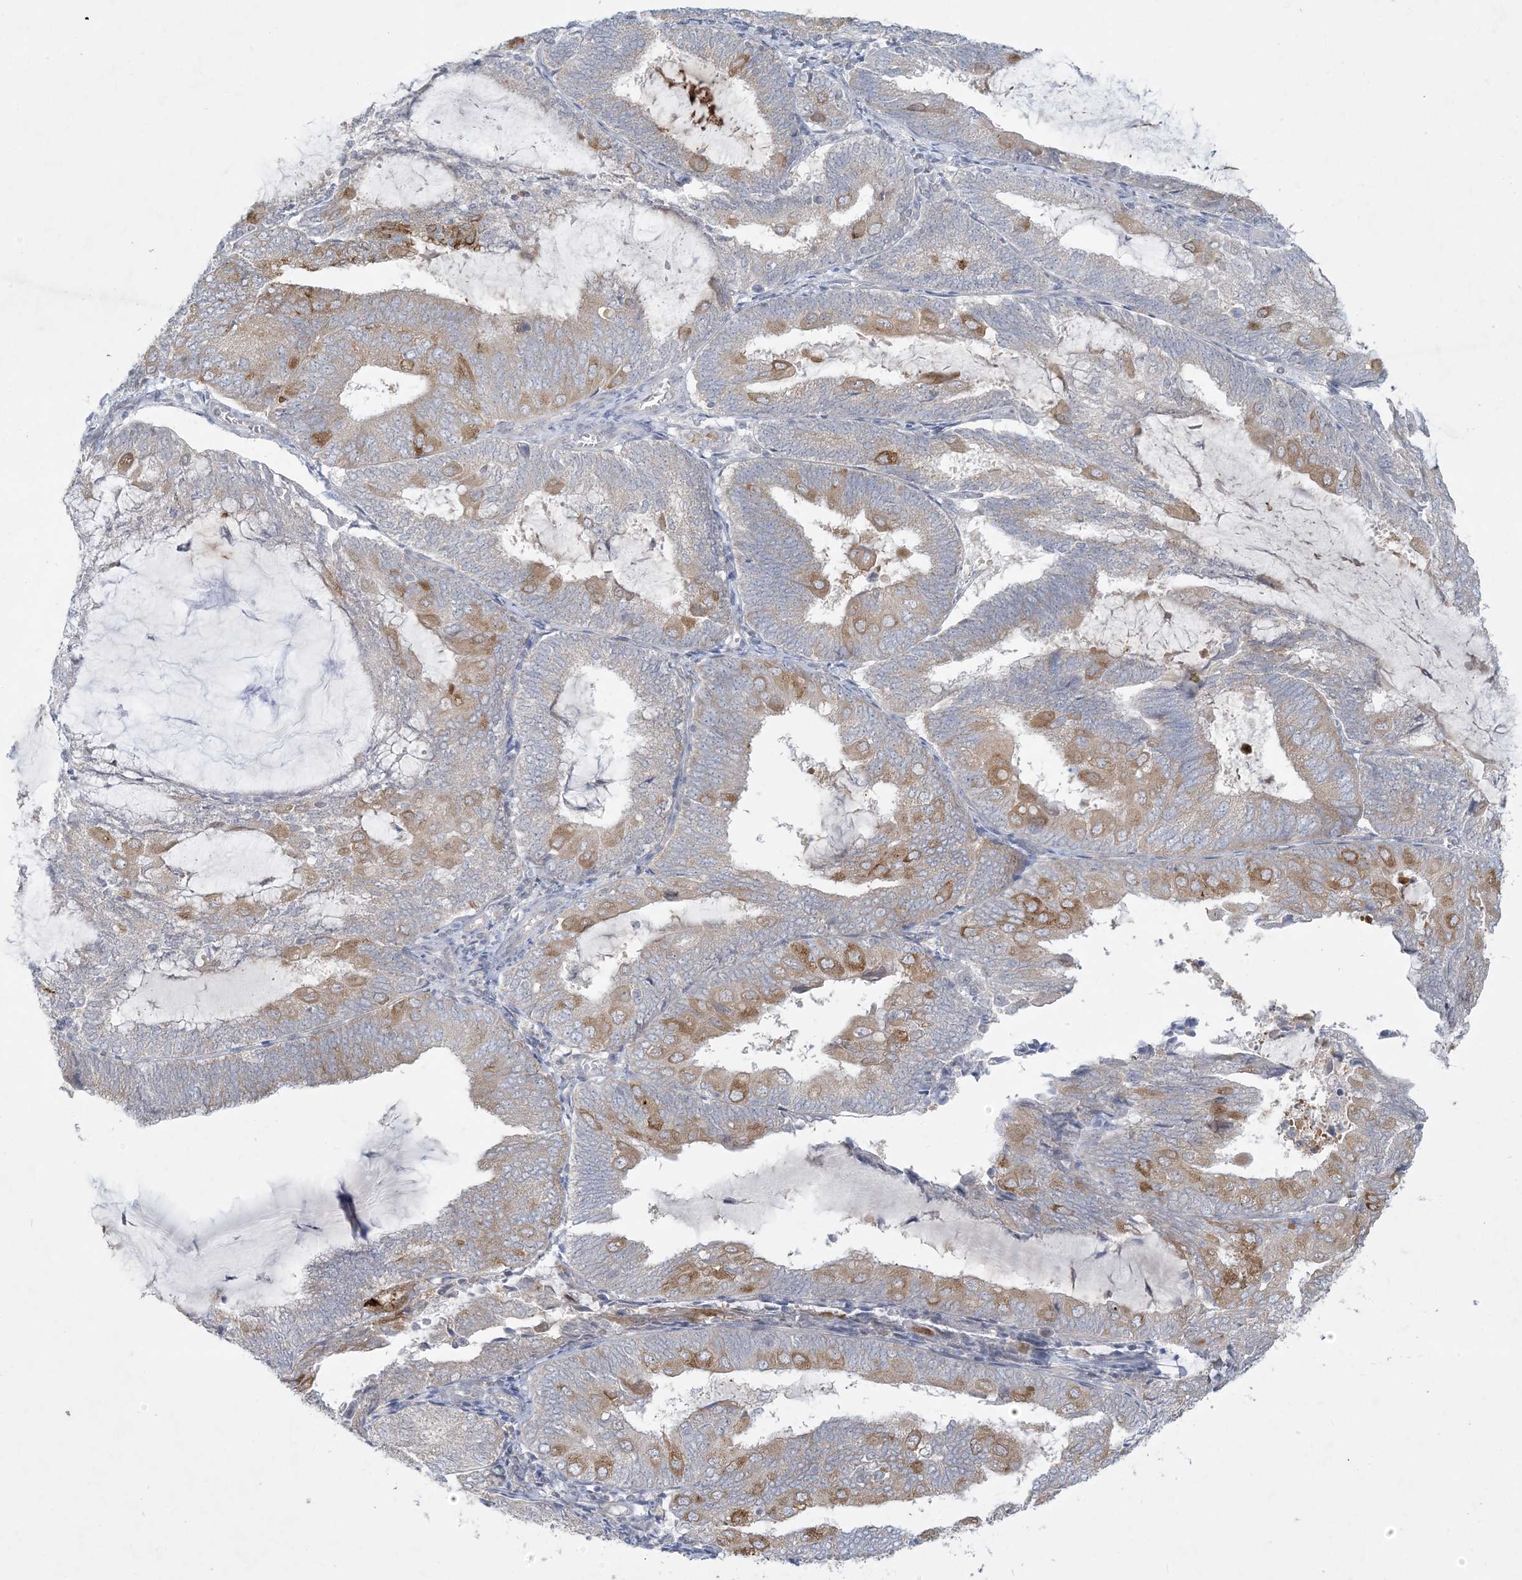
{"staining": {"intensity": "moderate", "quantity": "25%-75%", "location": "cytoplasmic/membranous"}, "tissue": "endometrial cancer", "cell_type": "Tumor cells", "image_type": "cancer", "snomed": [{"axis": "morphology", "description": "Adenocarcinoma, NOS"}, {"axis": "topography", "description": "Endometrium"}], "caption": "This is a photomicrograph of IHC staining of adenocarcinoma (endometrial), which shows moderate positivity in the cytoplasmic/membranous of tumor cells.", "gene": "KIF3A", "patient": {"sex": "female", "age": 81}}